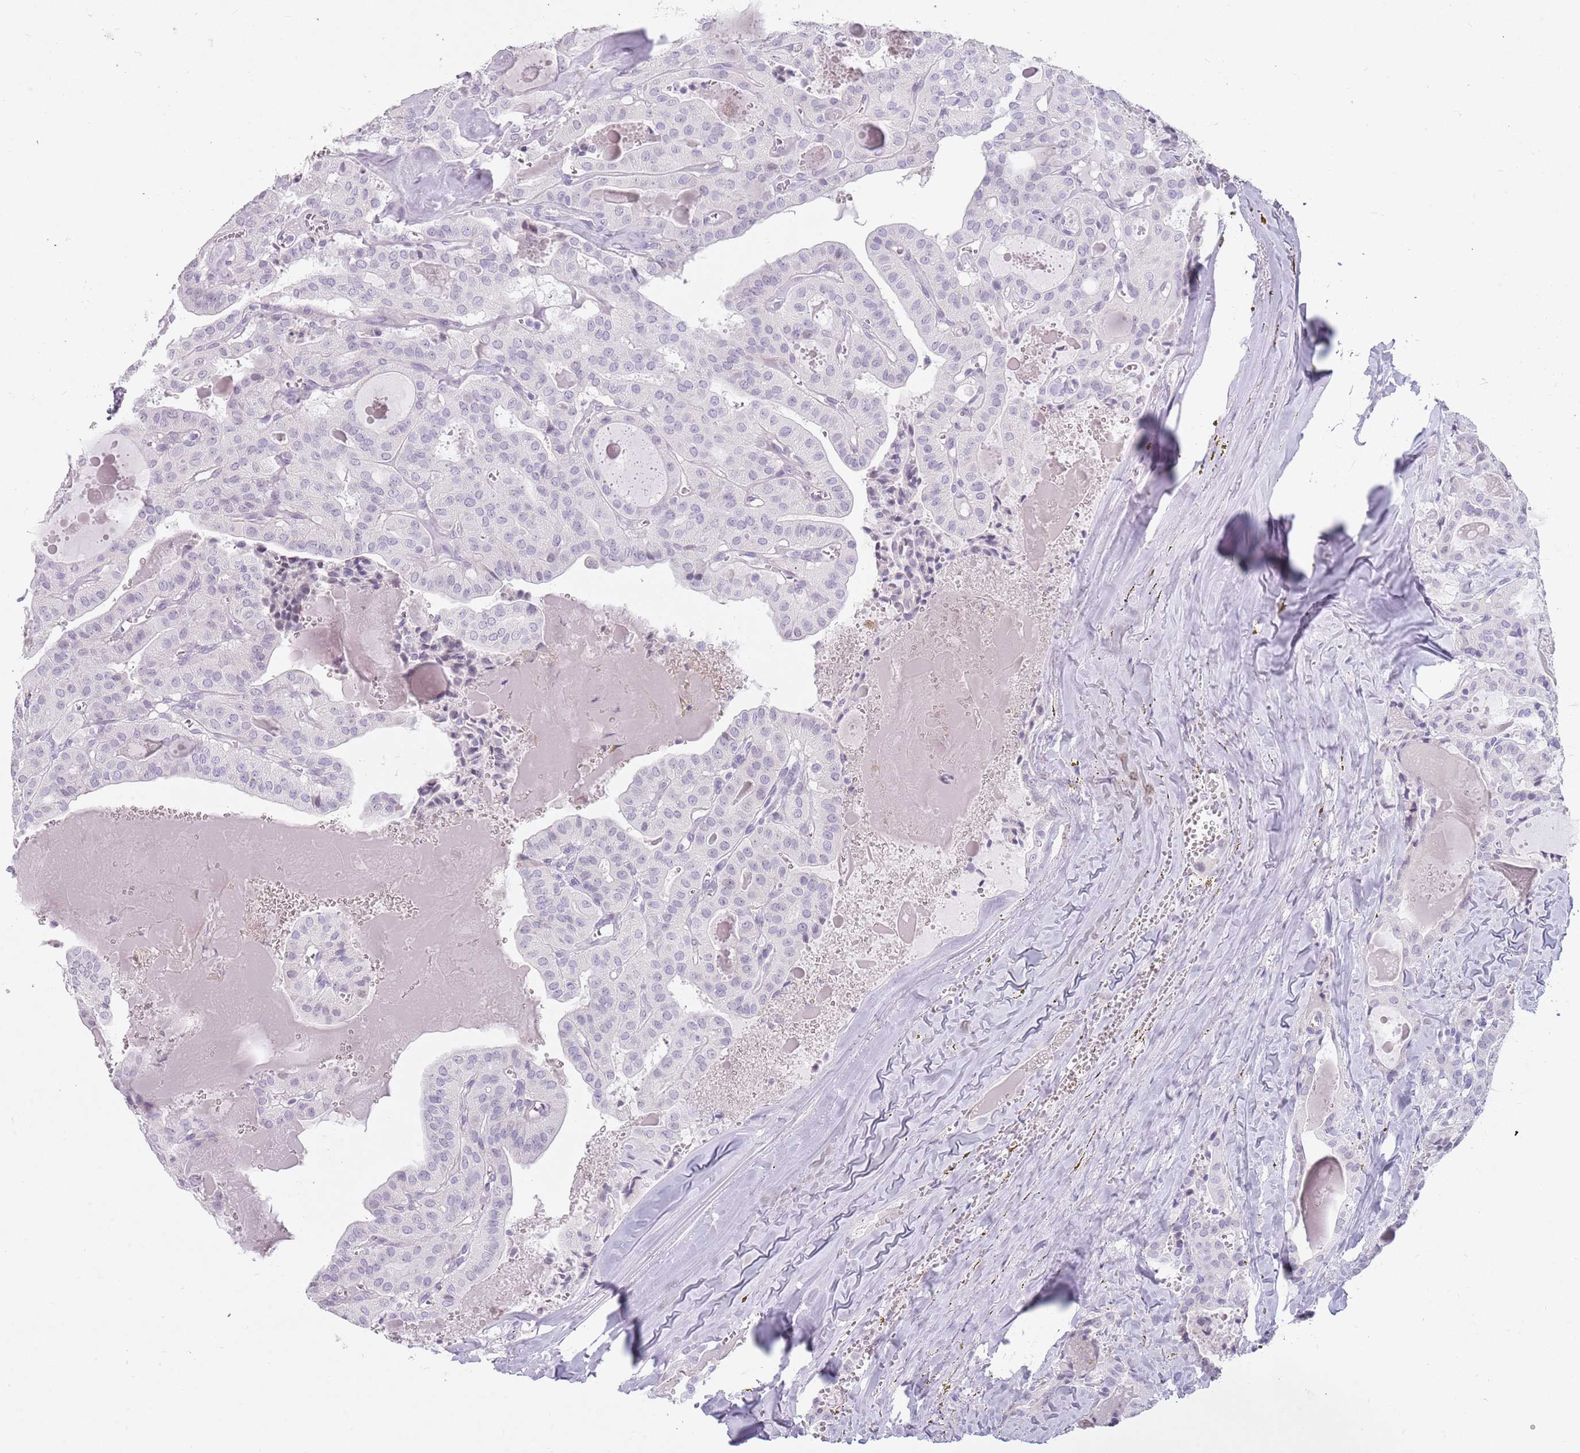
{"staining": {"intensity": "negative", "quantity": "none", "location": "none"}, "tissue": "thyroid cancer", "cell_type": "Tumor cells", "image_type": "cancer", "snomed": [{"axis": "morphology", "description": "Papillary adenocarcinoma, NOS"}, {"axis": "topography", "description": "Thyroid gland"}], "caption": "There is no significant expression in tumor cells of thyroid cancer (papillary adenocarcinoma).", "gene": "DDX4", "patient": {"sex": "male", "age": 52}}